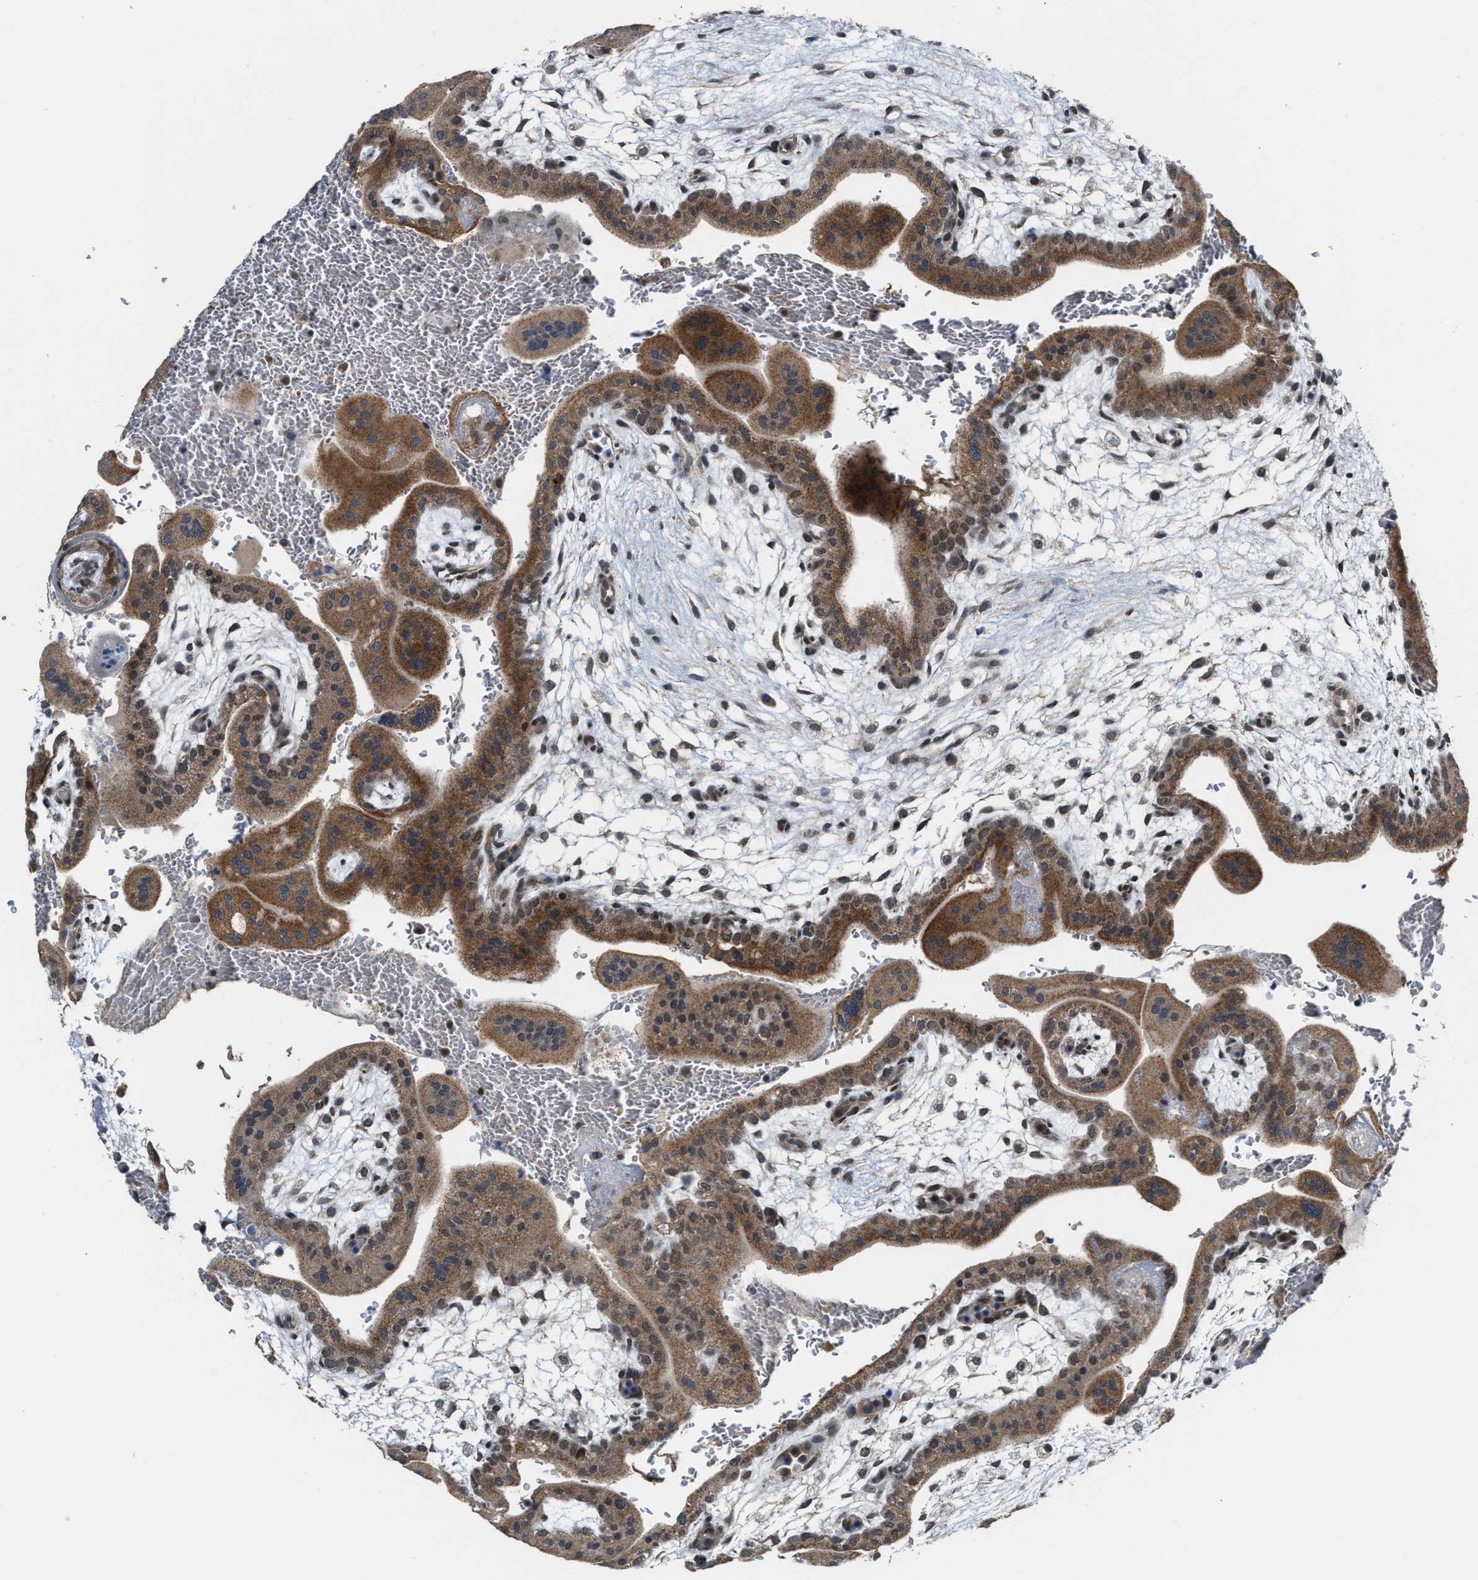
{"staining": {"intensity": "moderate", "quantity": ">75%", "location": "cytoplasmic/membranous"}, "tissue": "placenta", "cell_type": "Trophoblastic cells", "image_type": "normal", "snomed": [{"axis": "morphology", "description": "Normal tissue, NOS"}, {"axis": "topography", "description": "Placenta"}], "caption": "Immunohistochemical staining of benign human placenta demonstrates medium levels of moderate cytoplasmic/membranous staining in about >75% of trophoblastic cells. The protein is stained brown, and the nuclei are stained in blue (DAB (3,3'-diaminobenzidine) IHC with brightfield microscopy, high magnification).", "gene": "KIF24", "patient": {"sex": "female", "age": 35}}